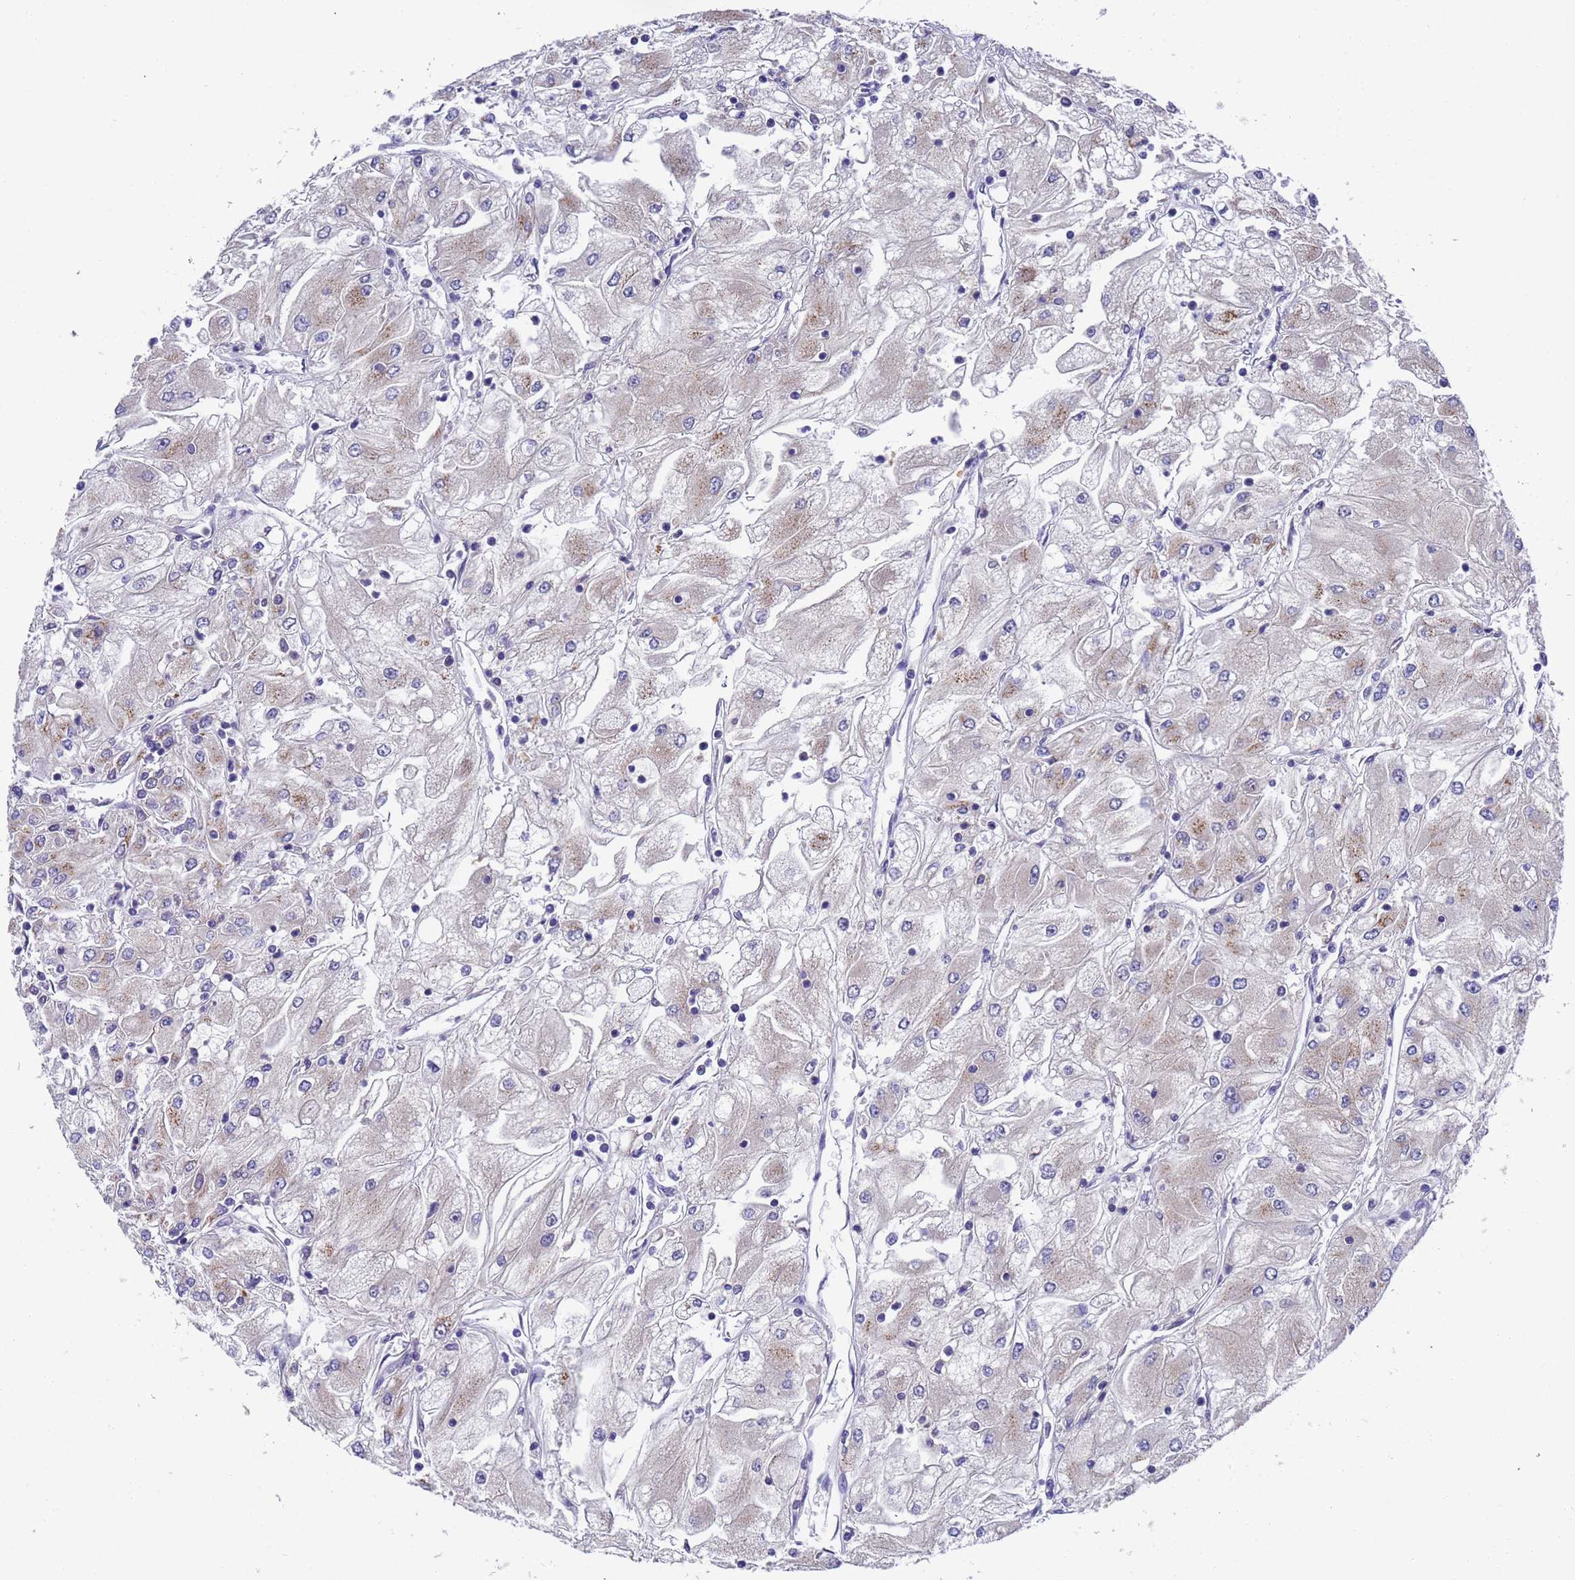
{"staining": {"intensity": "weak", "quantity": "25%-75%", "location": "cytoplasmic/membranous"}, "tissue": "renal cancer", "cell_type": "Tumor cells", "image_type": "cancer", "snomed": [{"axis": "morphology", "description": "Adenocarcinoma, NOS"}, {"axis": "topography", "description": "Kidney"}], "caption": "Tumor cells display low levels of weak cytoplasmic/membranous staining in approximately 25%-75% of cells in human renal cancer. (DAB IHC, brown staining for protein, blue staining for nuclei).", "gene": "DCAF12L2", "patient": {"sex": "male", "age": 80}}